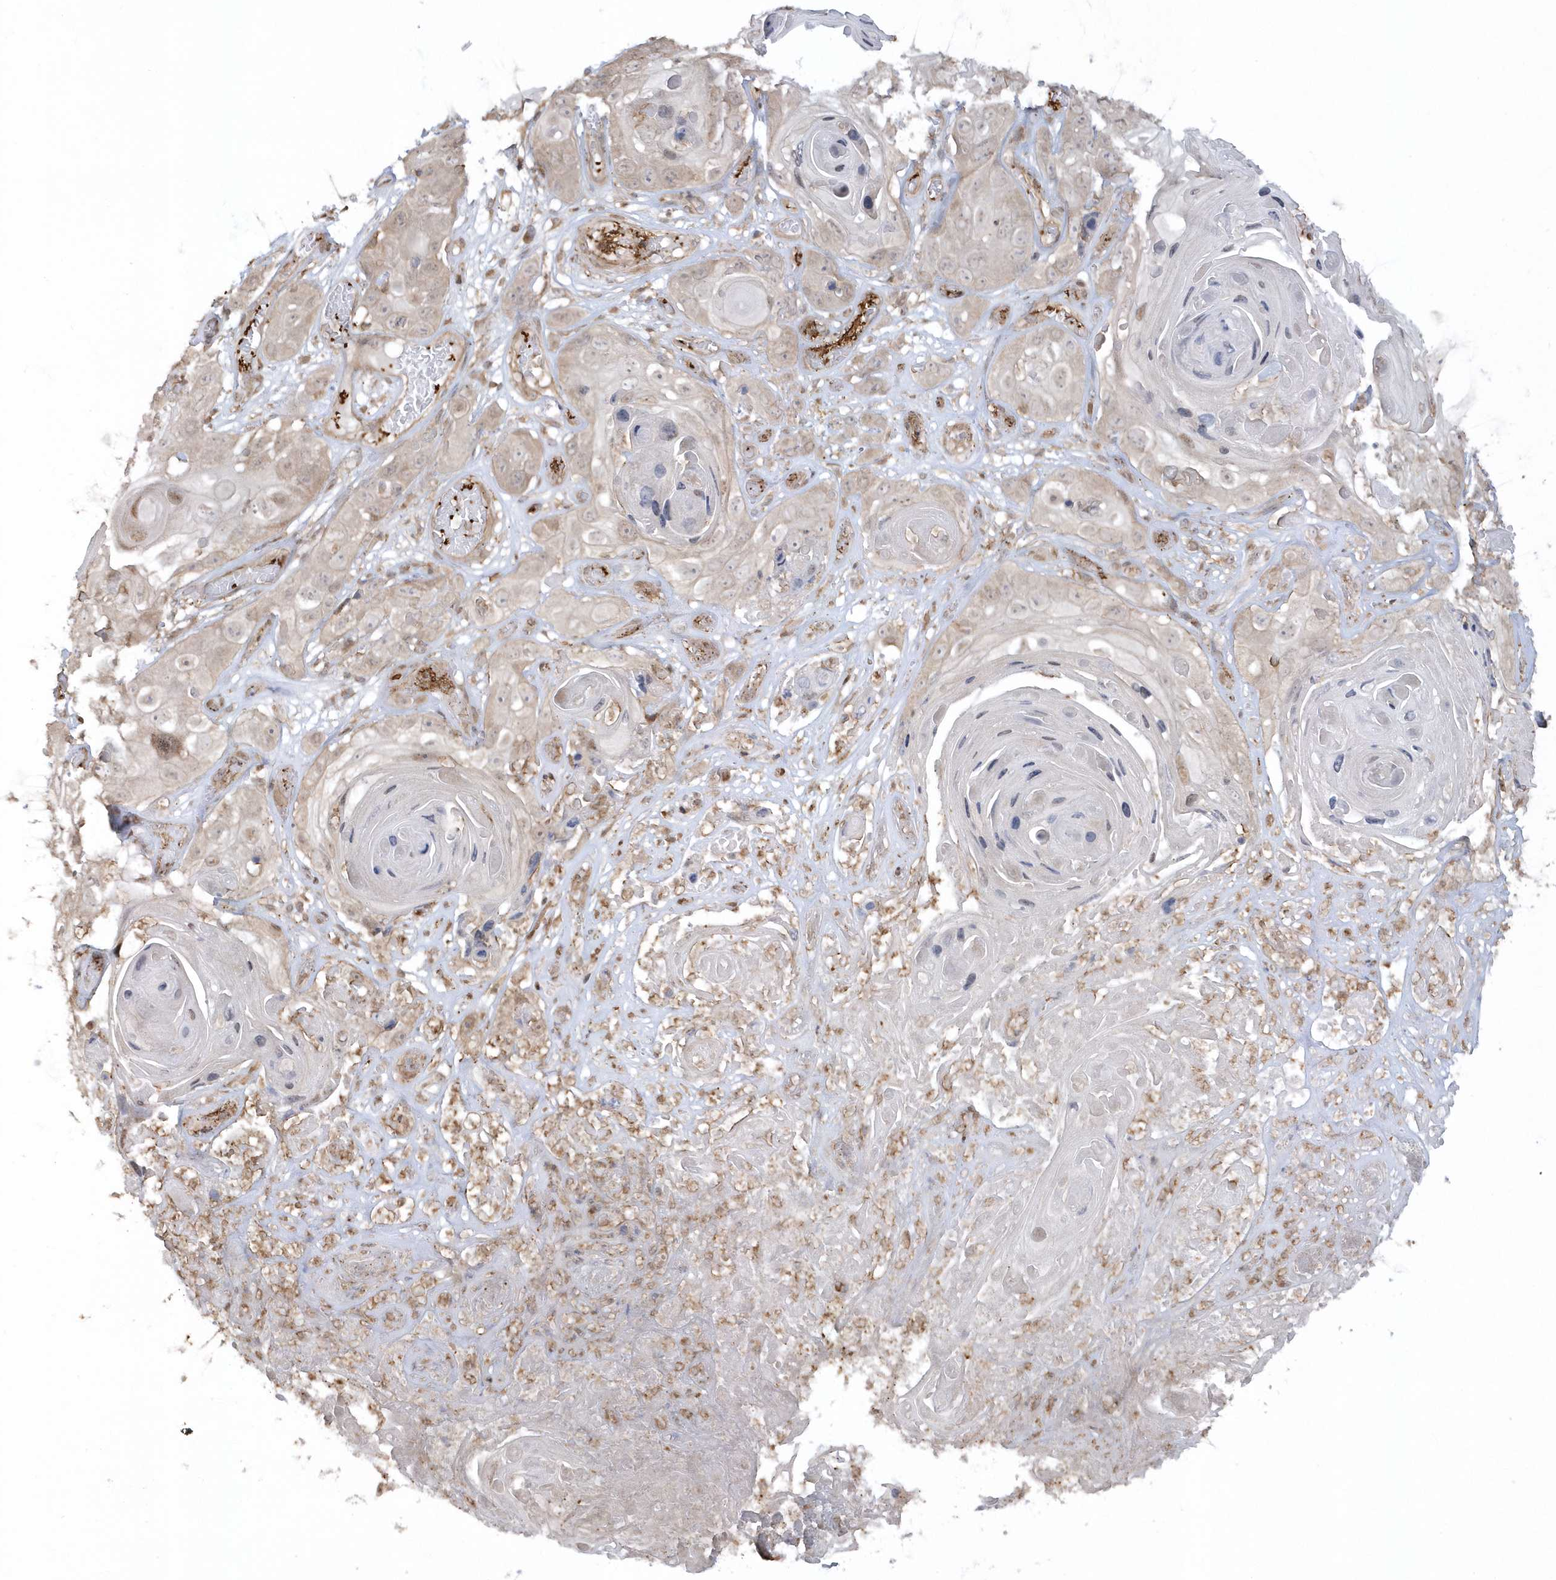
{"staining": {"intensity": "weak", "quantity": "<25%", "location": "cytoplasmic/membranous"}, "tissue": "skin cancer", "cell_type": "Tumor cells", "image_type": "cancer", "snomed": [{"axis": "morphology", "description": "Squamous cell carcinoma, NOS"}, {"axis": "topography", "description": "Skin"}], "caption": "The immunohistochemistry histopathology image has no significant positivity in tumor cells of skin cancer tissue.", "gene": "BSN", "patient": {"sex": "male", "age": 55}}